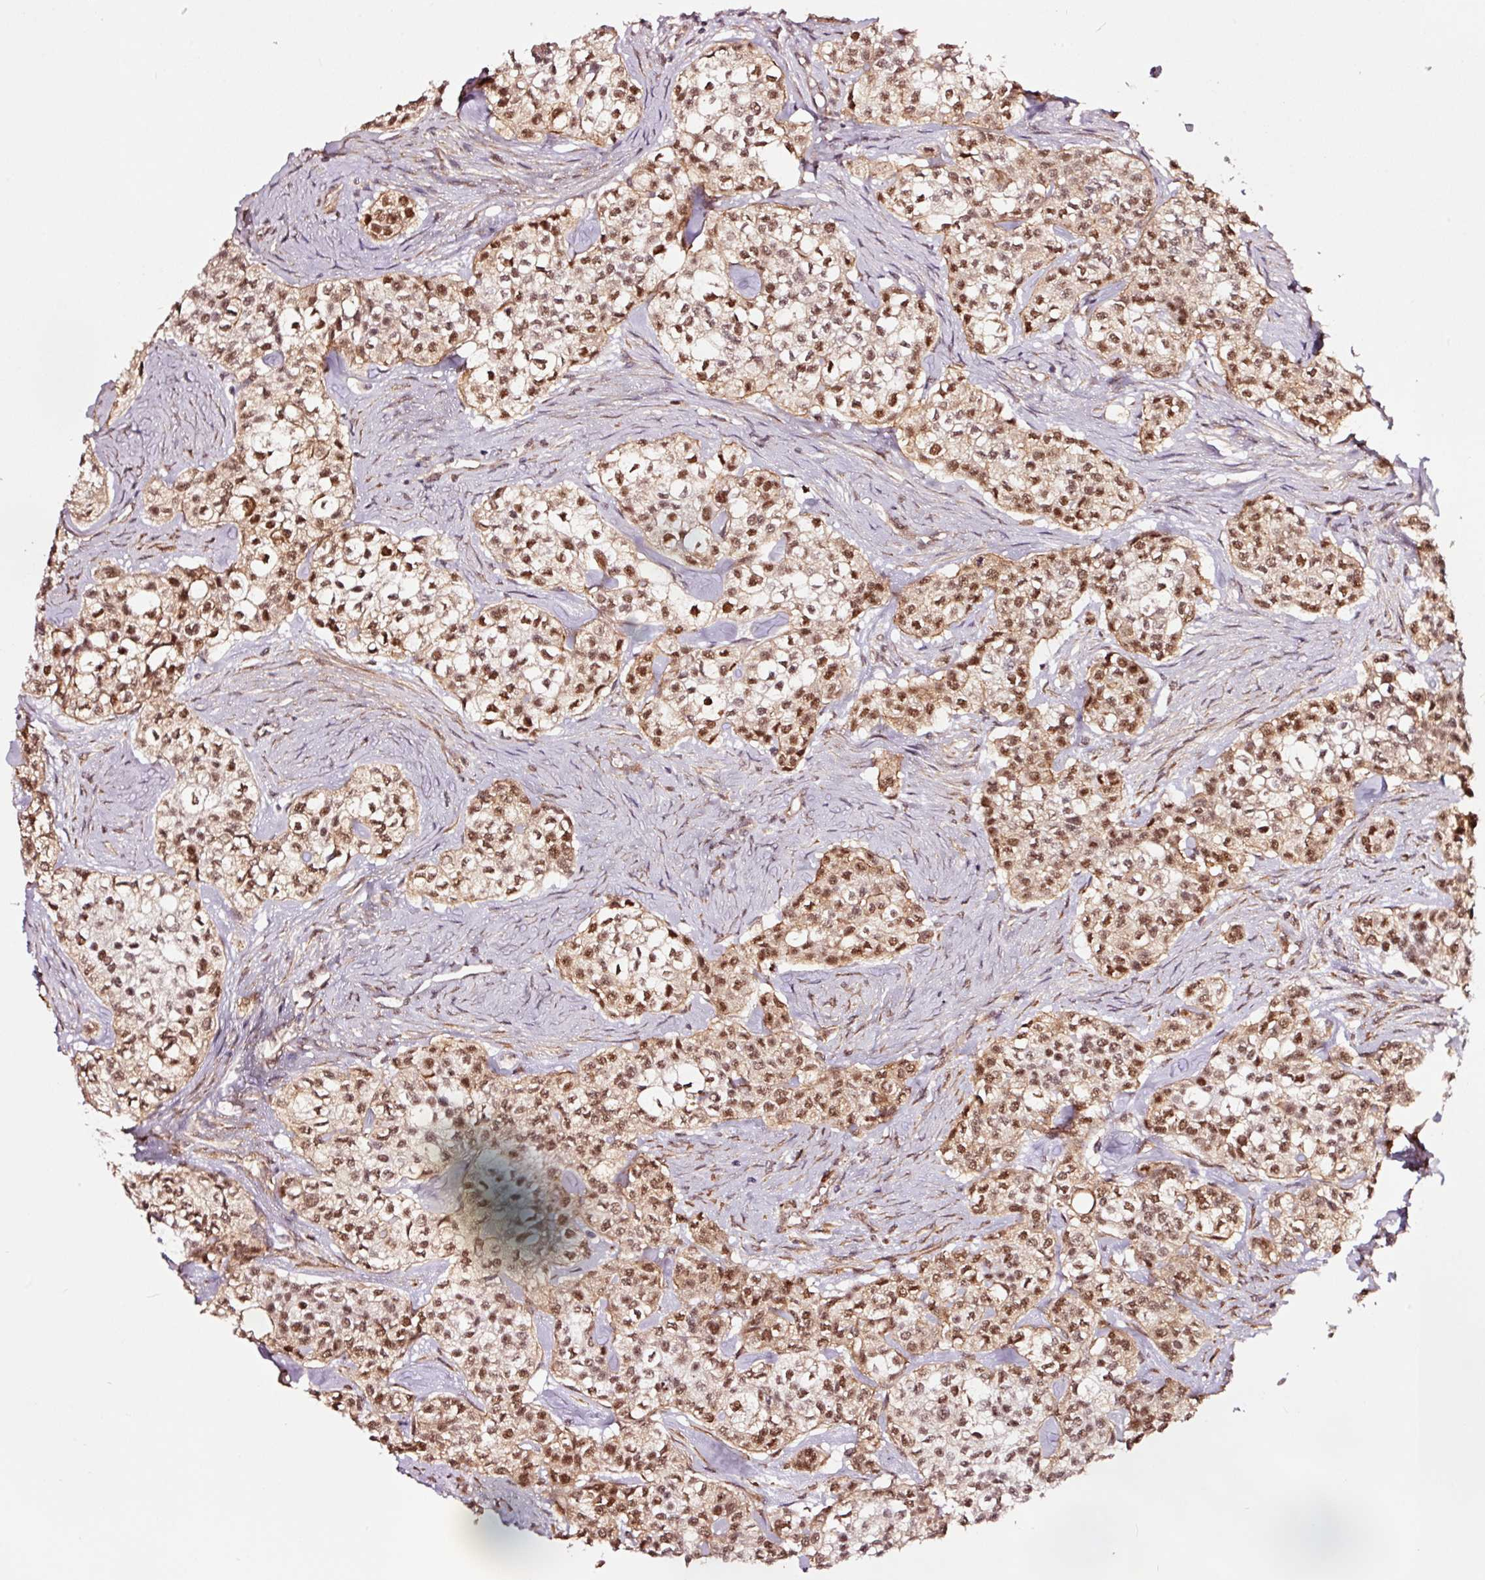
{"staining": {"intensity": "moderate", "quantity": ">75%", "location": "nuclear"}, "tissue": "head and neck cancer", "cell_type": "Tumor cells", "image_type": "cancer", "snomed": [{"axis": "morphology", "description": "Adenocarcinoma, NOS"}, {"axis": "topography", "description": "Head-Neck"}], "caption": "Head and neck cancer stained with a brown dye displays moderate nuclear positive positivity in approximately >75% of tumor cells.", "gene": "TPM1", "patient": {"sex": "male", "age": 81}}